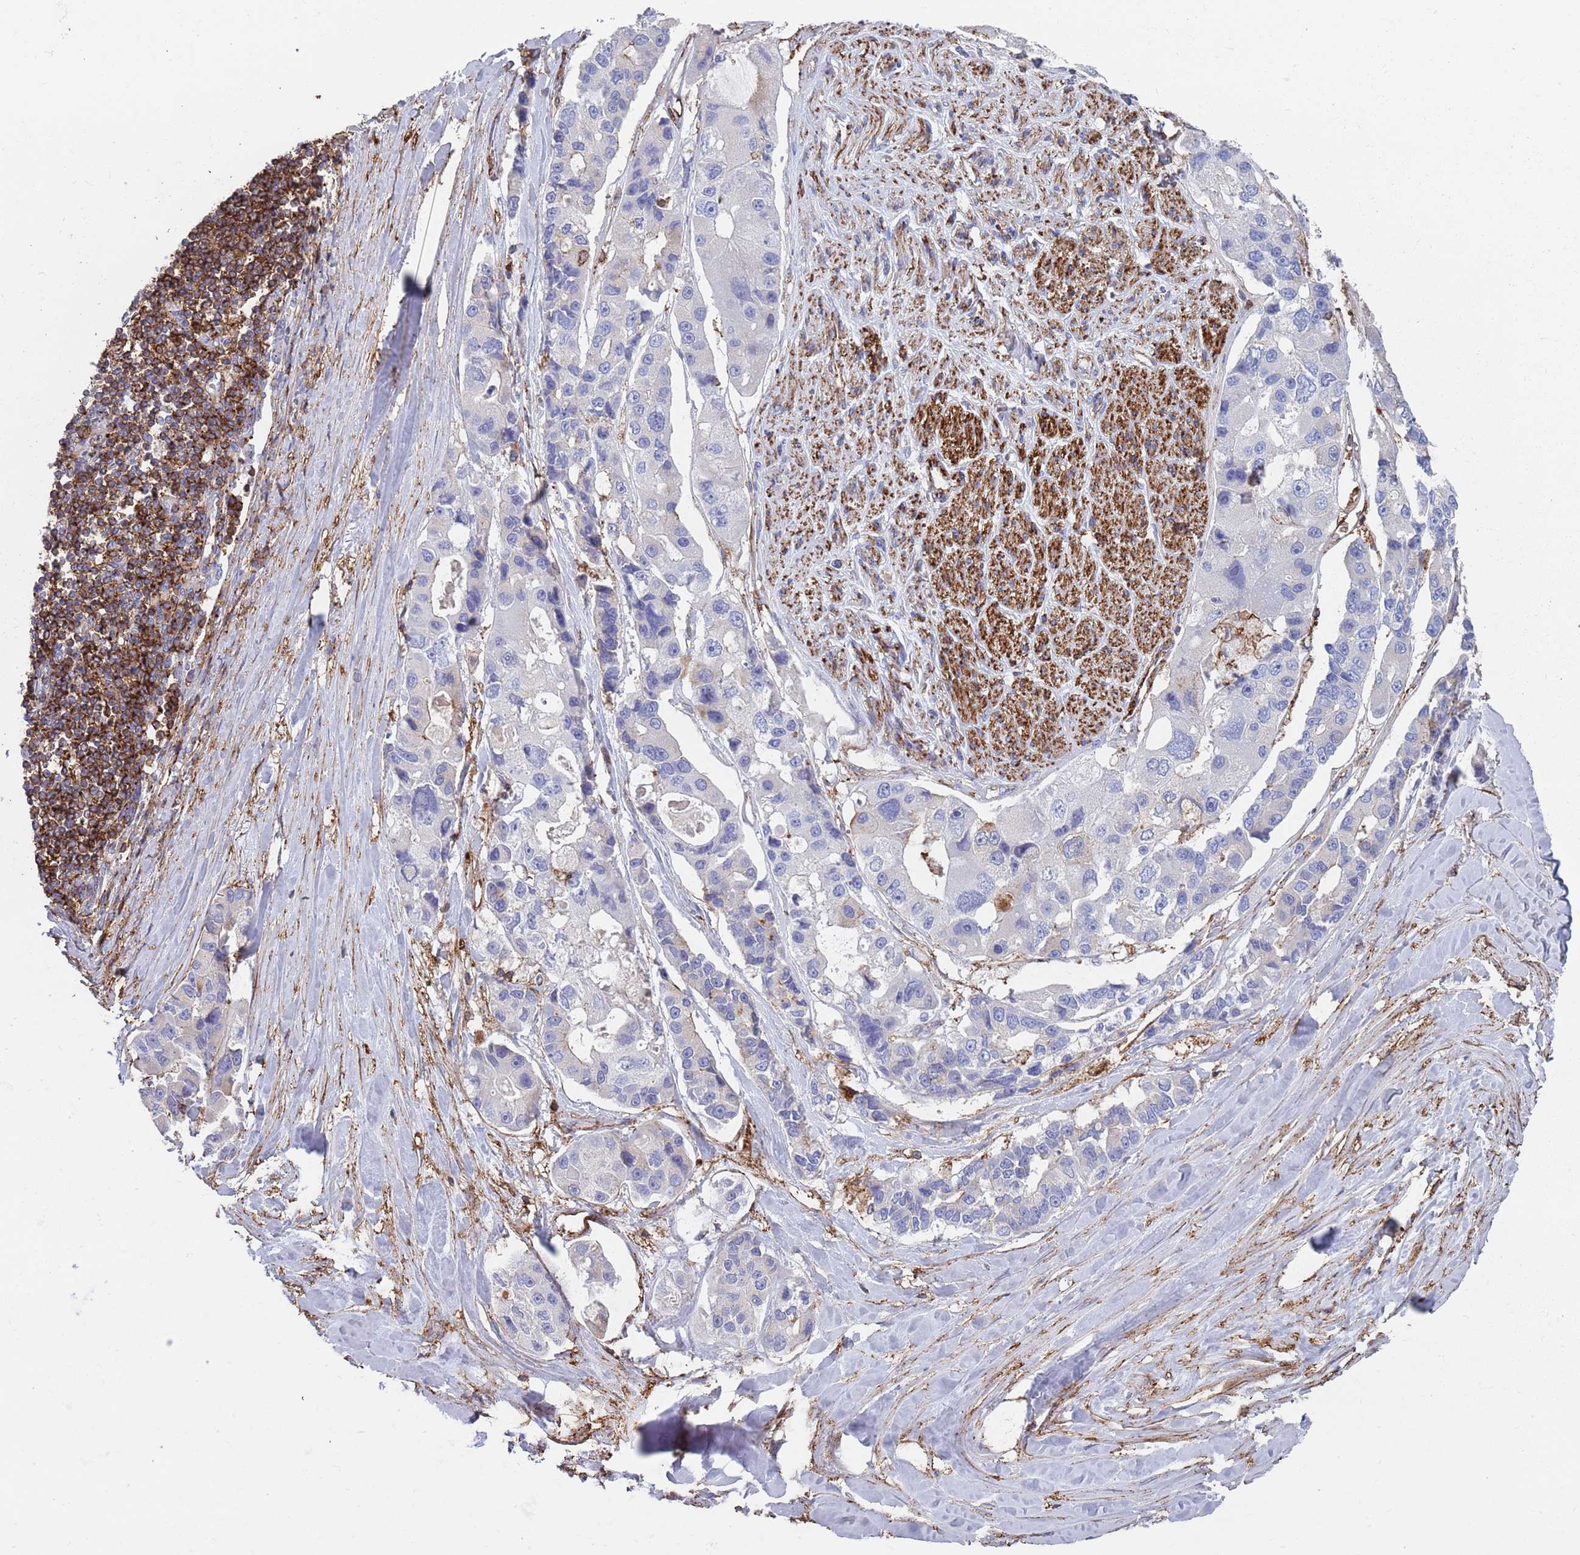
{"staining": {"intensity": "negative", "quantity": "none", "location": "none"}, "tissue": "lung cancer", "cell_type": "Tumor cells", "image_type": "cancer", "snomed": [{"axis": "morphology", "description": "Adenocarcinoma, NOS"}, {"axis": "topography", "description": "Lung"}], "caption": "Immunohistochemical staining of human lung adenocarcinoma shows no significant expression in tumor cells. (DAB immunohistochemistry visualized using brightfield microscopy, high magnification).", "gene": "RNF144A", "patient": {"sex": "female", "age": 54}}